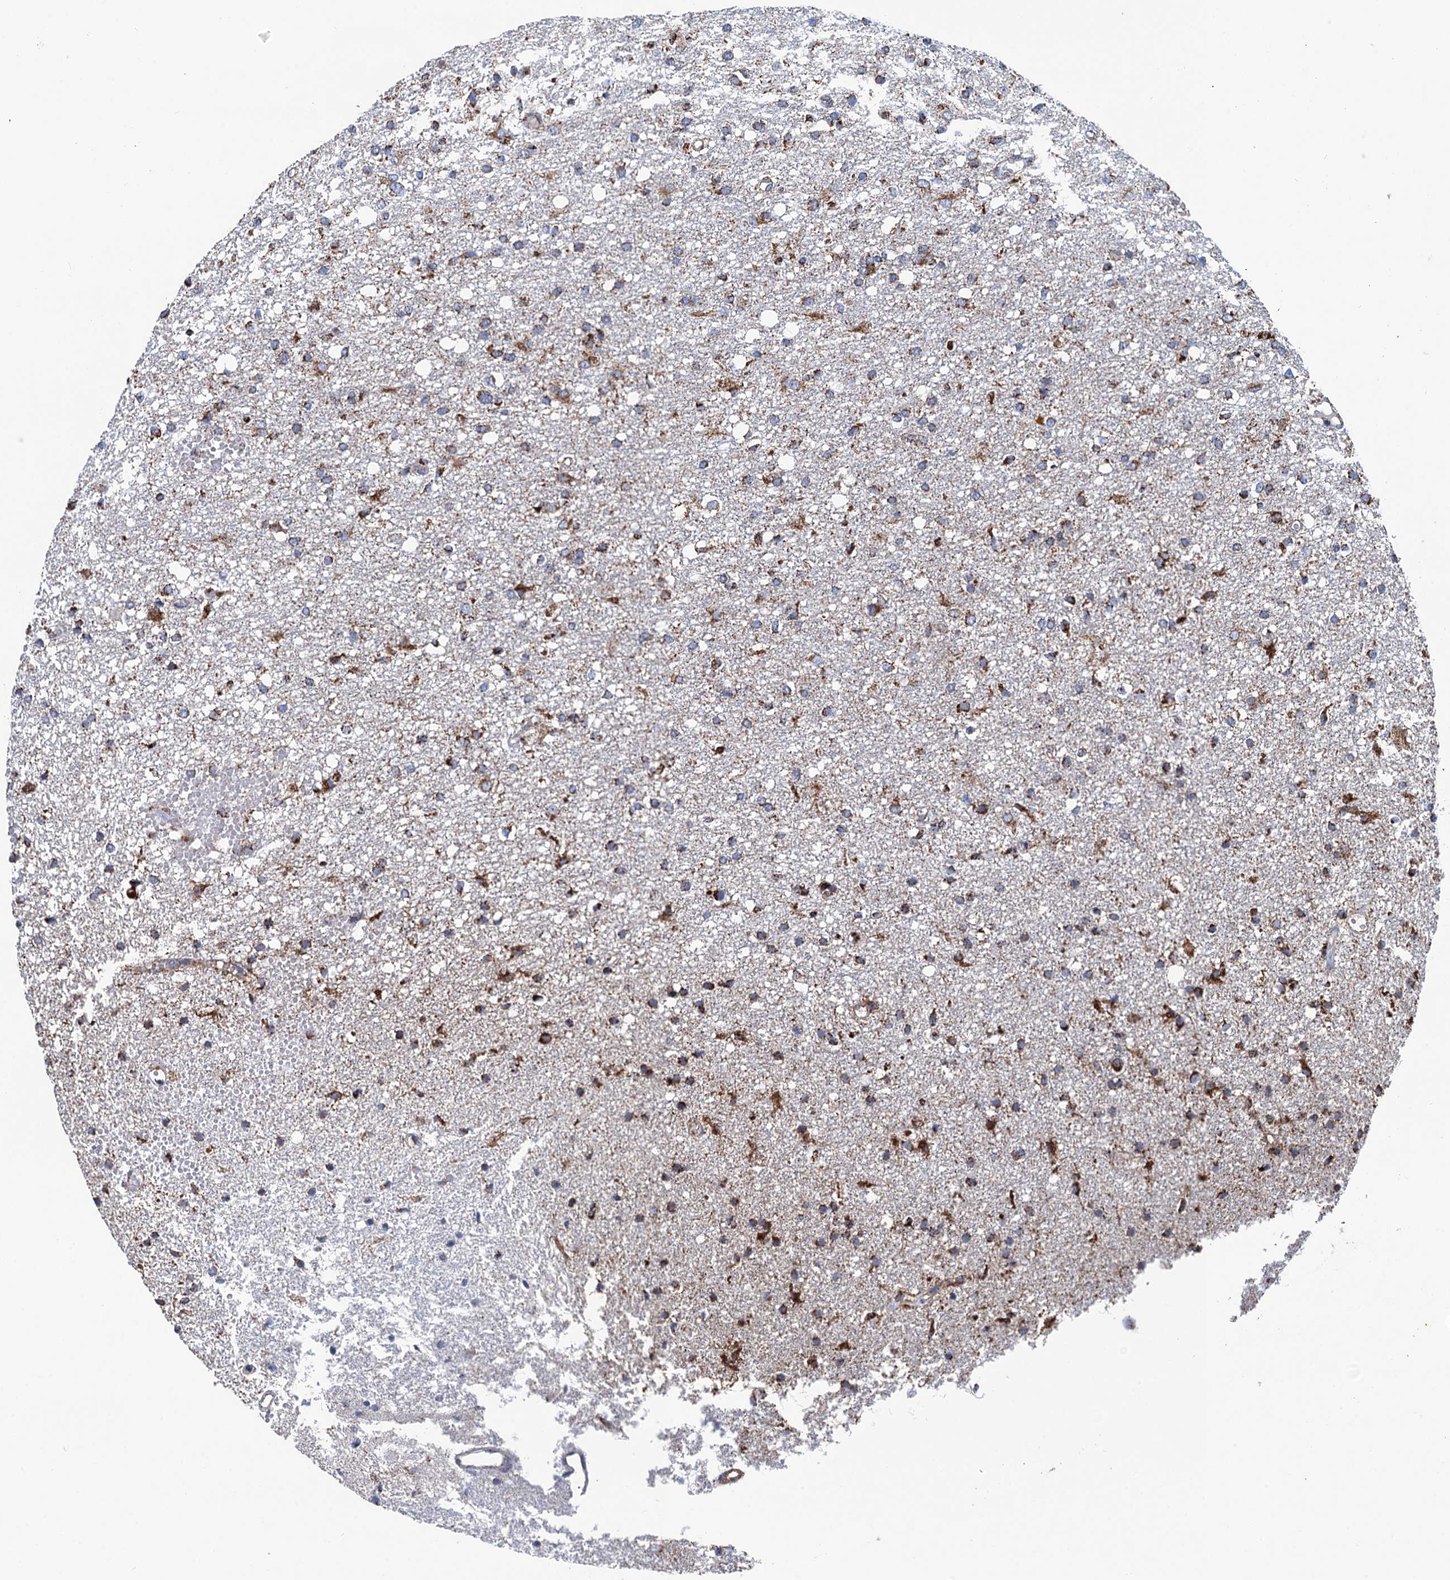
{"staining": {"intensity": "moderate", "quantity": ">75%", "location": "cytoplasmic/membranous"}, "tissue": "glioma", "cell_type": "Tumor cells", "image_type": "cancer", "snomed": [{"axis": "morphology", "description": "Glioma, malignant, High grade"}, {"axis": "topography", "description": "Brain"}], "caption": "About >75% of tumor cells in glioma demonstrate moderate cytoplasmic/membranous protein staining as visualized by brown immunohistochemical staining.", "gene": "IVD", "patient": {"sex": "female", "age": 59}}